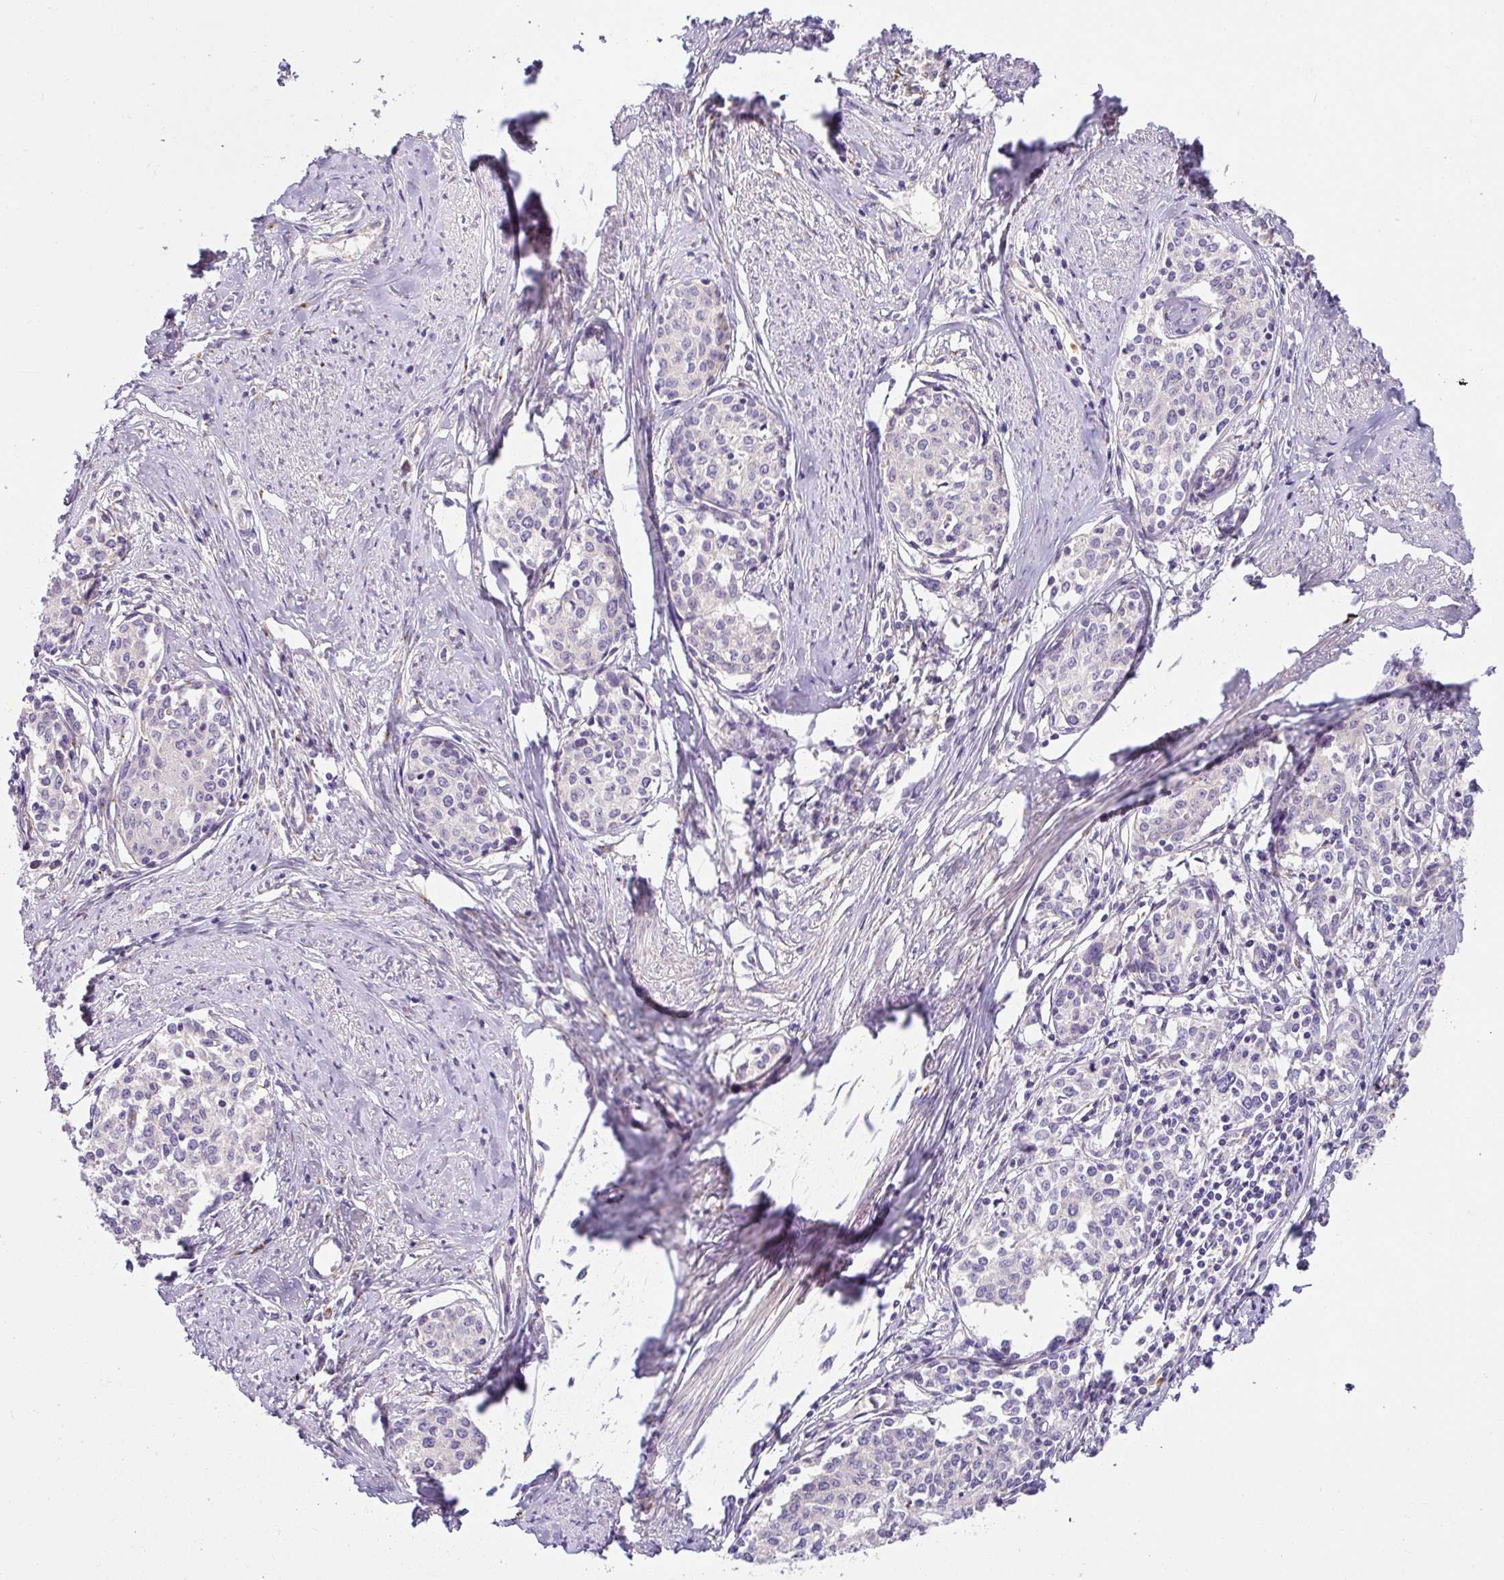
{"staining": {"intensity": "negative", "quantity": "none", "location": "none"}, "tissue": "cervical cancer", "cell_type": "Tumor cells", "image_type": "cancer", "snomed": [{"axis": "morphology", "description": "Squamous cell carcinoma, NOS"}, {"axis": "morphology", "description": "Adenocarcinoma, NOS"}, {"axis": "topography", "description": "Cervix"}], "caption": "Protein analysis of cervical cancer shows no significant positivity in tumor cells. The staining is performed using DAB (3,3'-diaminobenzidine) brown chromogen with nuclei counter-stained in using hematoxylin.", "gene": "CRISP3", "patient": {"sex": "female", "age": 52}}